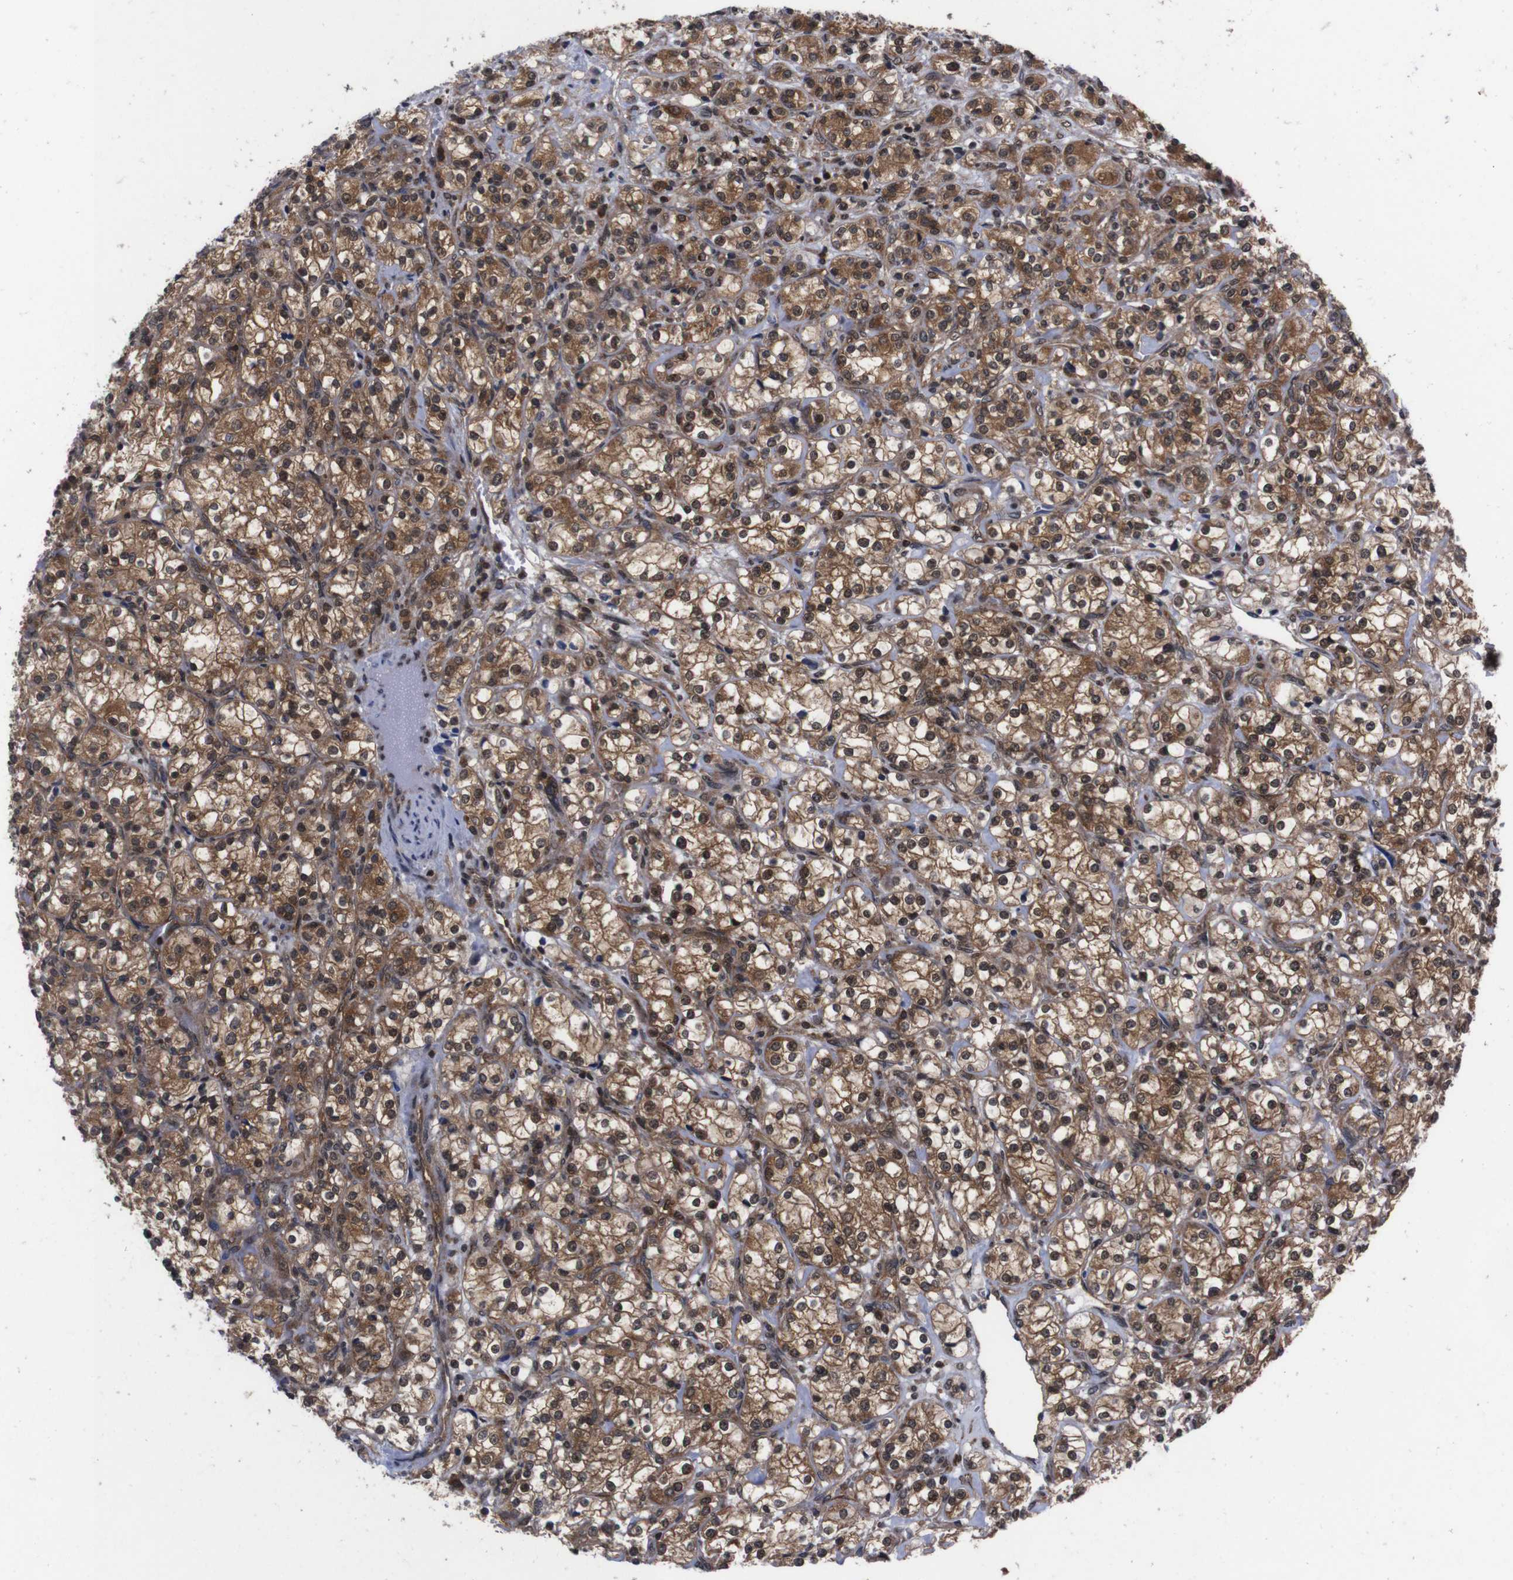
{"staining": {"intensity": "moderate", "quantity": ">75%", "location": "cytoplasmic/membranous,nuclear"}, "tissue": "renal cancer", "cell_type": "Tumor cells", "image_type": "cancer", "snomed": [{"axis": "morphology", "description": "Adenocarcinoma, NOS"}, {"axis": "topography", "description": "Kidney"}], "caption": "Protein expression analysis of renal cancer exhibits moderate cytoplasmic/membranous and nuclear staining in approximately >75% of tumor cells.", "gene": "UBQLN2", "patient": {"sex": "male", "age": 77}}